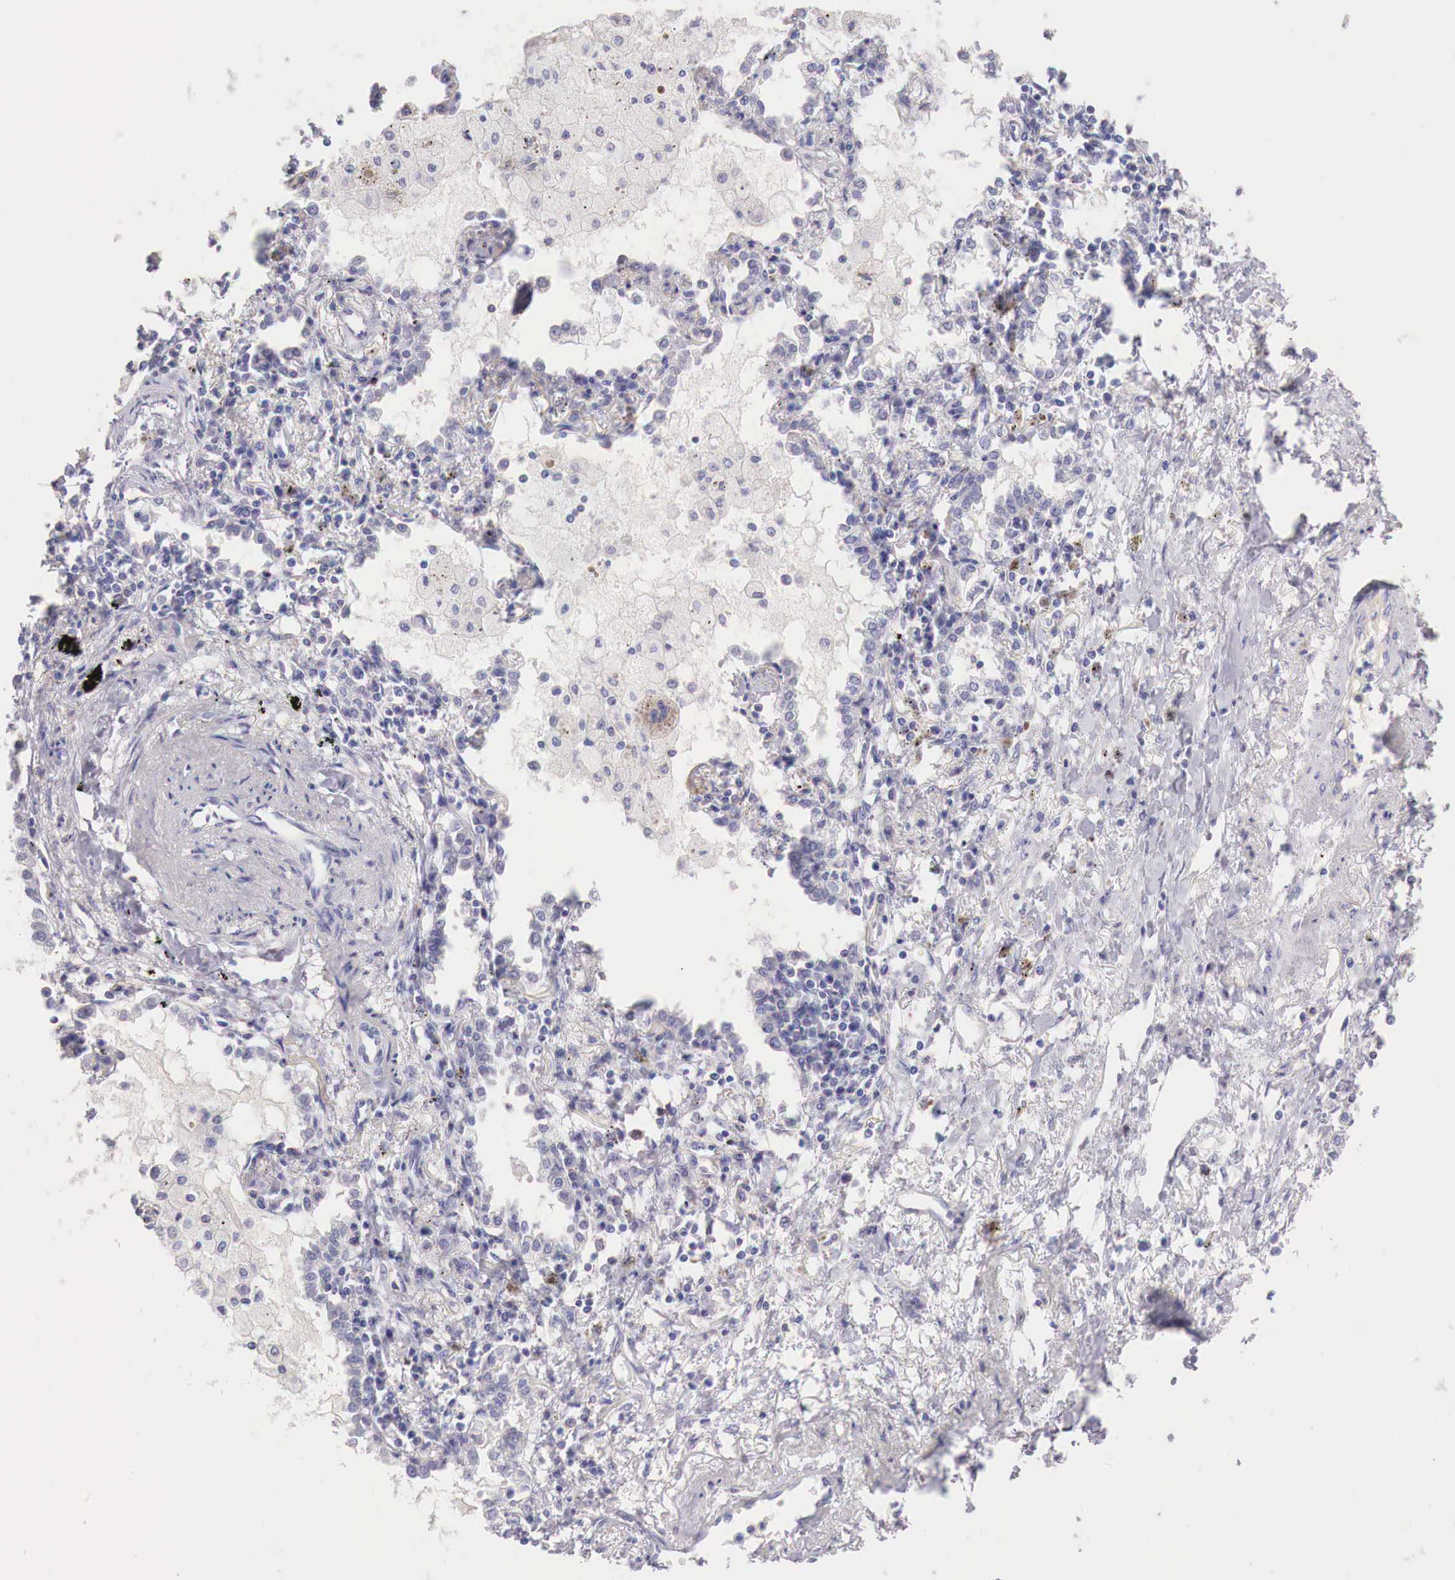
{"staining": {"intensity": "negative", "quantity": "none", "location": "none"}, "tissue": "lung cancer", "cell_type": "Tumor cells", "image_type": "cancer", "snomed": [{"axis": "morphology", "description": "Adenocarcinoma, NOS"}, {"axis": "topography", "description": "Lung"}], "caption": "This is an immunohistochemistry (IHC) histopathology image of human lung cancer. There is no positivity in tumor cells.", "gene": "ITIH6", "patient": {"sex": "male", "age": 60}}